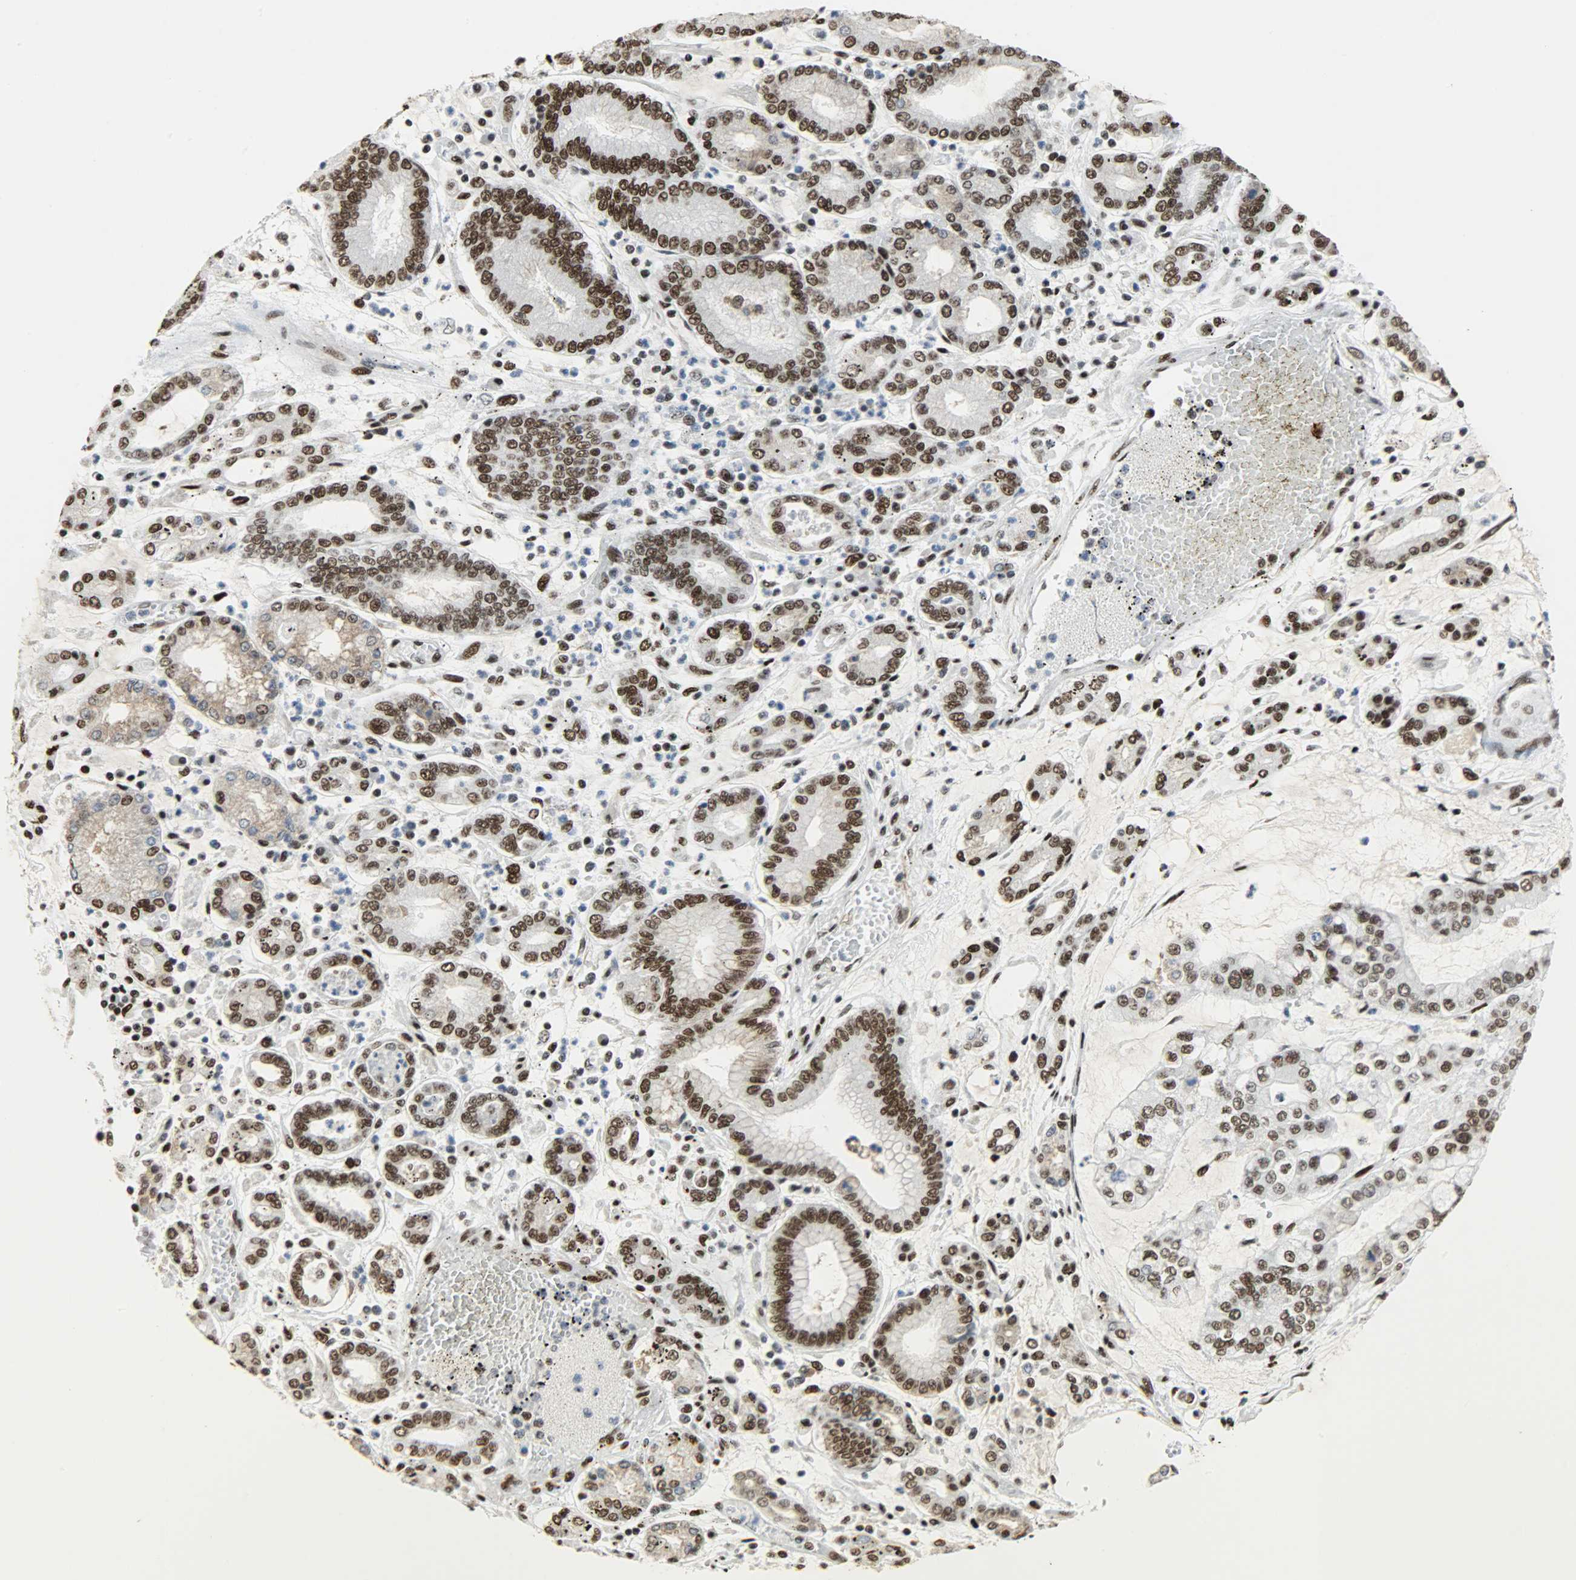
{"staining": {"intensity": "strong", "quantity": ">75%", "location": "nuclear"}, "tissue": "stomach cancer", "cell_type": "Tumor cells", "image_type": "cancer", "snomed": [{"axis": "morphology", "description": "Normal tissue, NOS"}, {"axis": "morphology", "description": "Adenocarcinoma, NOS"}, {"axis": "topography", "description": "Stomach, upper"}, {"axis": "topography", "description": "Stomach"}], "caption": "IHC of human stomach cancer shows high levels of strong nuclear positivity in approximately >75% of tumor cells.", "gene": "SSB", "patient": {"sex": "male", "age": 76}}